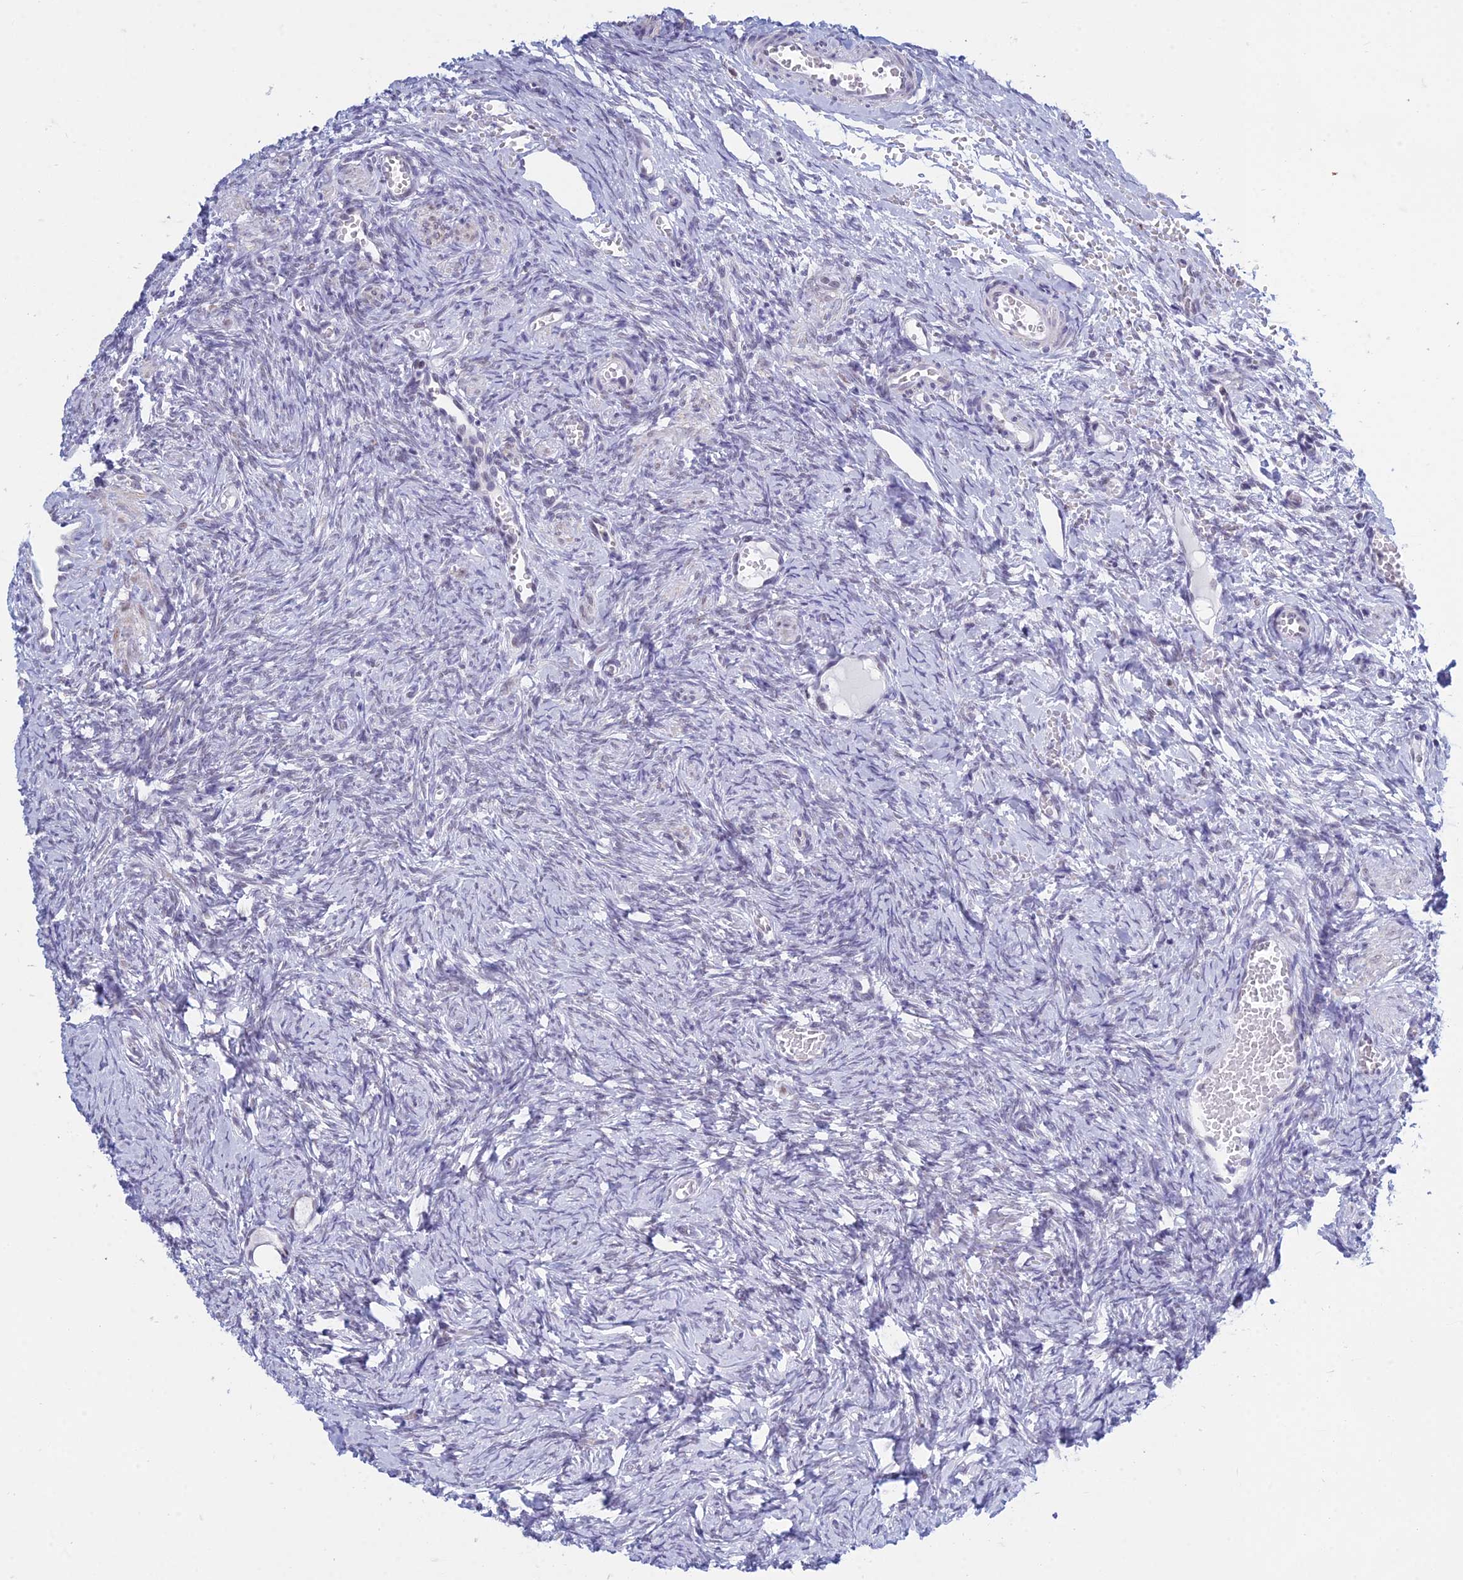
{"staining": {"intensity": "weak", "quantity": ">75%", "location": "nuclear"}, "tissue": "ovary", "cell_type": "Follicle cells", "image_type": "normal", "snomed": [{"axis": "morphology", "description": "Adenocarcinoma, NOS"}, {"axis": "topography", "description": "Endometrium"}], "caption": "Follicle cells demonstrate low levels of weak nuclear positivity in about >75% of cells in benign human ovary.", "gene": "KLF14", "patient": {"sex": "female", "age": 32}}